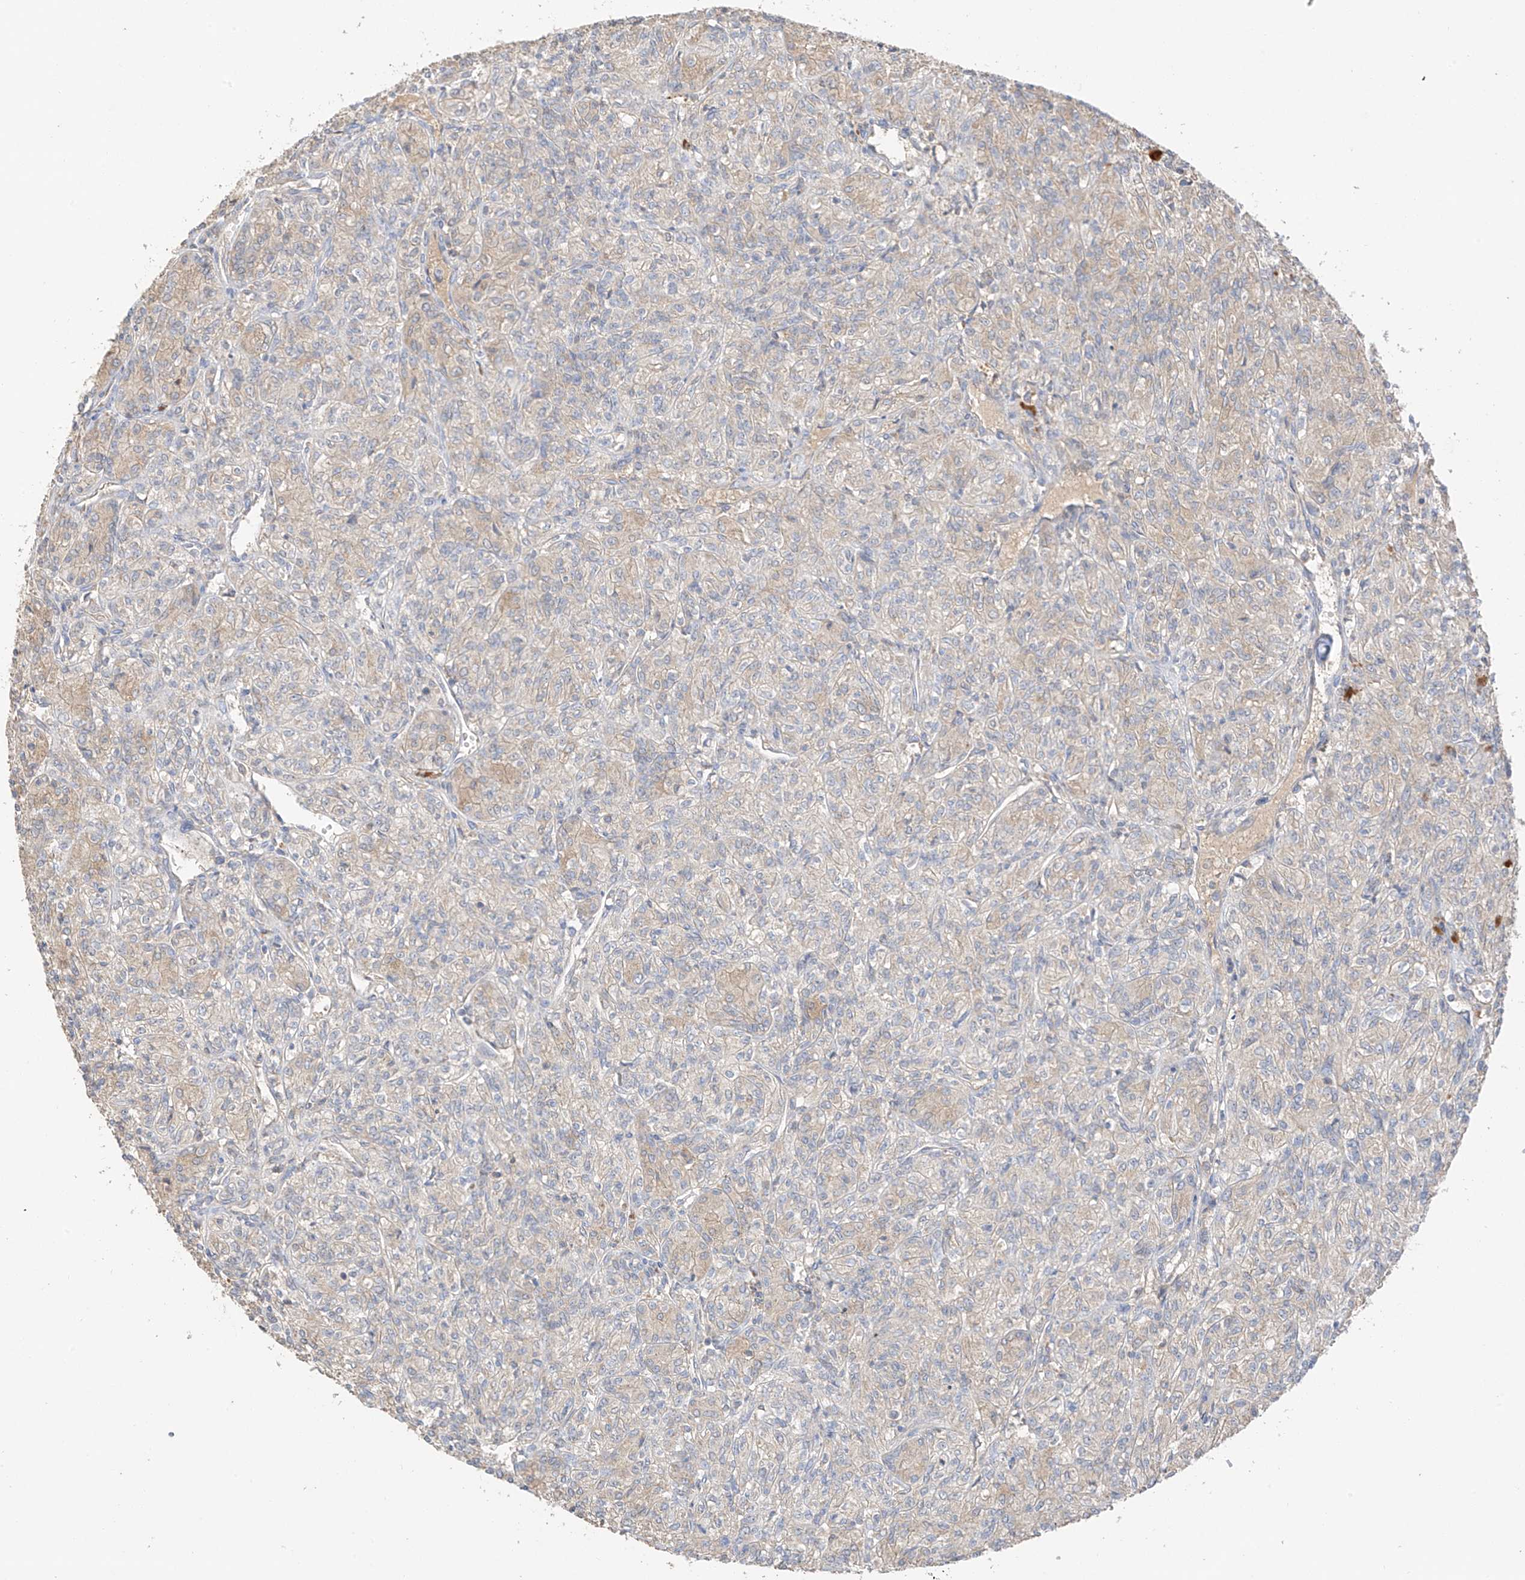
{"staining": {"intensity": "weak", "quantity": "<25%", "location": "cytoplasmic/membranous"}, "tissue": "renal cancer", "cell_type": "Tumor cells", "image_type": "cancer", "snomed": [{"axis": "morphology", "description": "Adenocarcinoma, NOS"}, {"axis": "topography", "description": "Kidney"}], "caption": "Renal adenocarcinoma was stained to show a protein in brown. There is no significant expression in tumor cells. (Immunohistochemistry (ihc), brightfield microscopy, high magnification).", "gene": "CAPN13", "patient": {"sex": "male", "age": 77}}